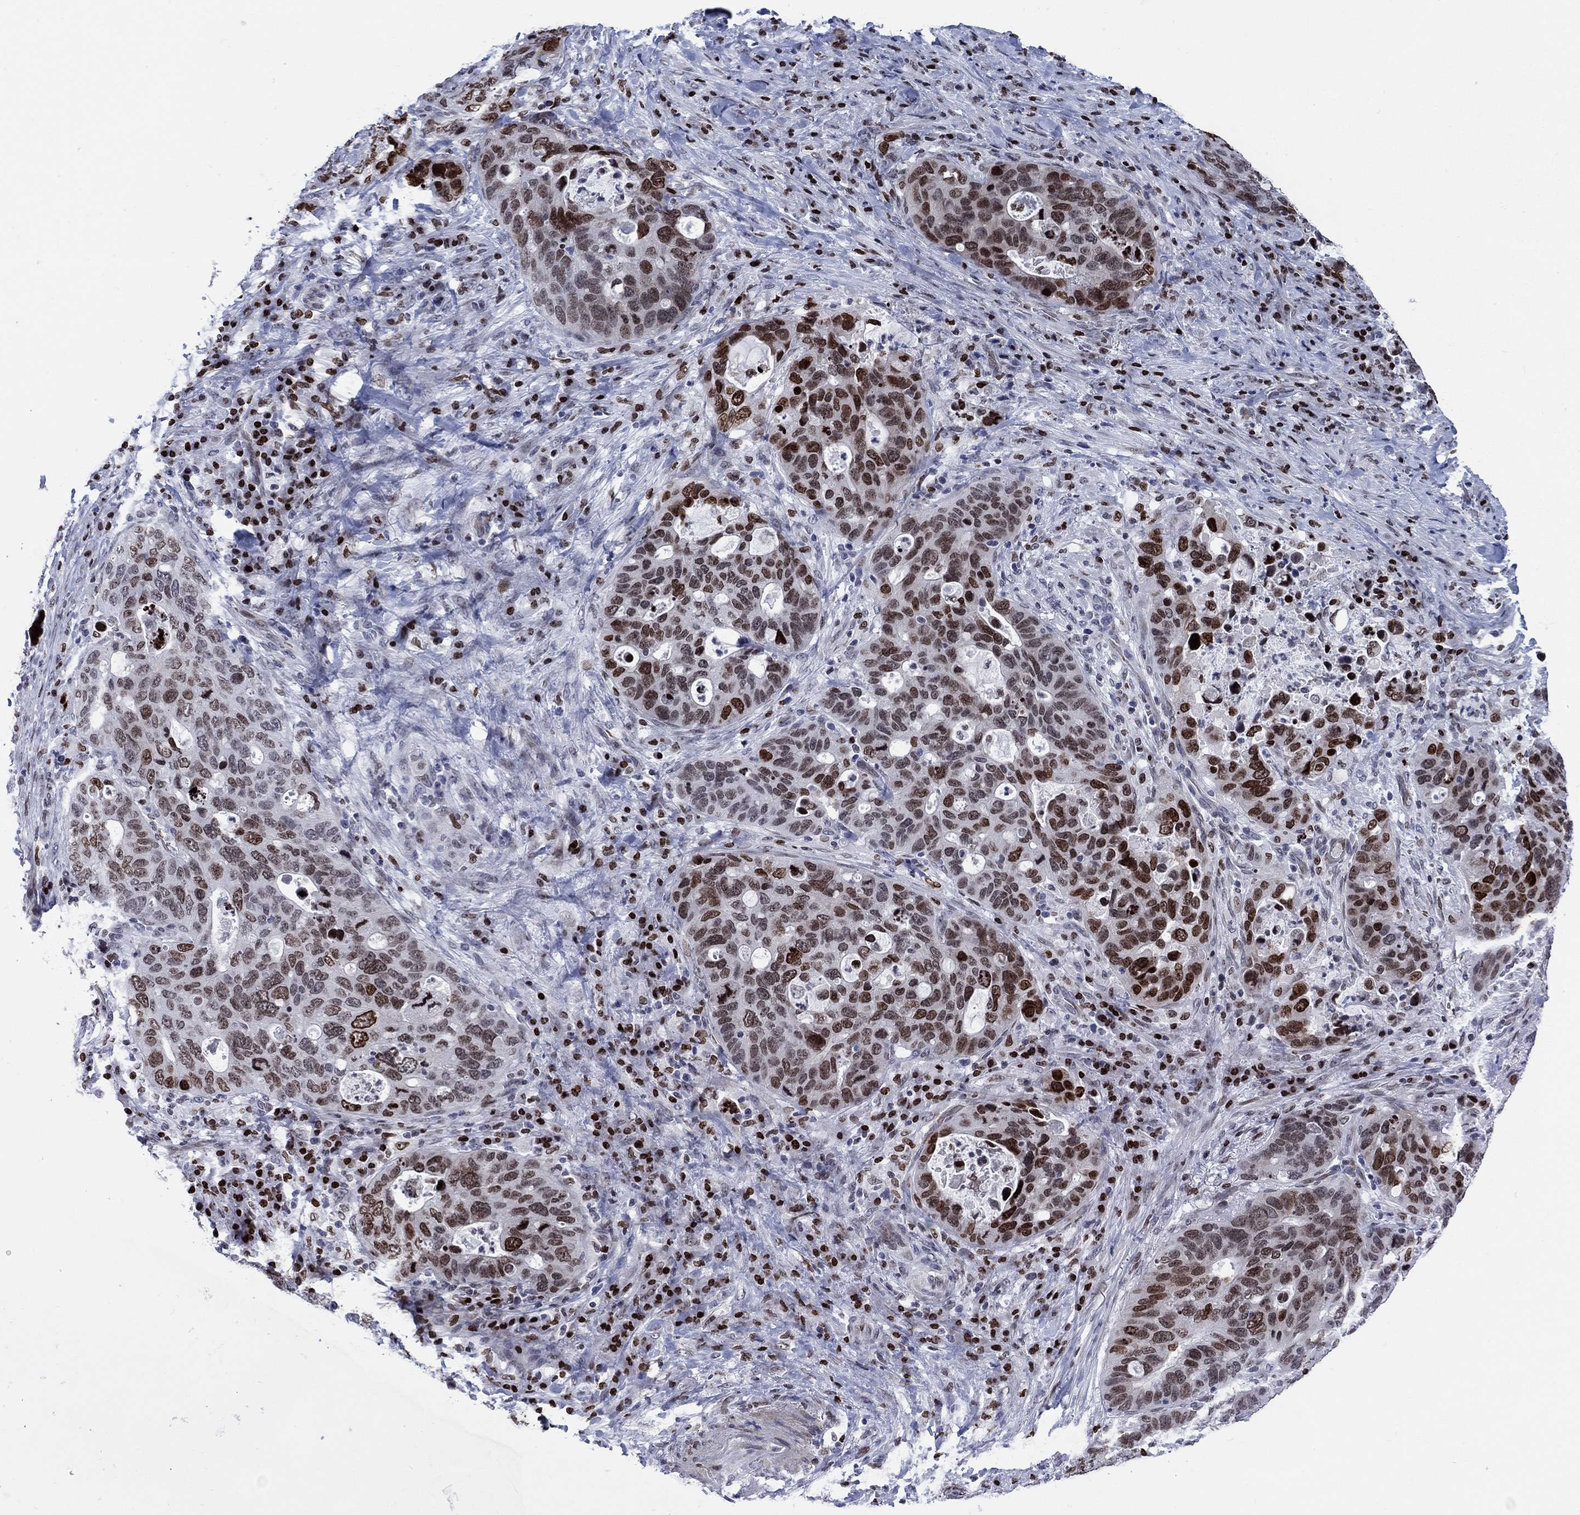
{"staining": {"intensity": "strong", "quantity": "25%-75%", "location": "nuclear"}, "tissue": "stomach cancer", "cell_type": "Tumor cells", "image_type": "cancer", "snomed": [{"axis": "morphology", "description": "Adenocarcinoma, NOS"}, {"axis": "topography", "description": "Stomach"}], "caption": "DAB (3,3'-diaminobenzidine) immunohistochemical staining of human stomach cancer (adenocarcinoma) shows strong nuclear protein positivity in approximately 25%-75% of tumor cells. (IHC, brightfield microscopy, high magnification).", "gene": "HMGA1", "patient": {"sex": "male", "age": 54}}